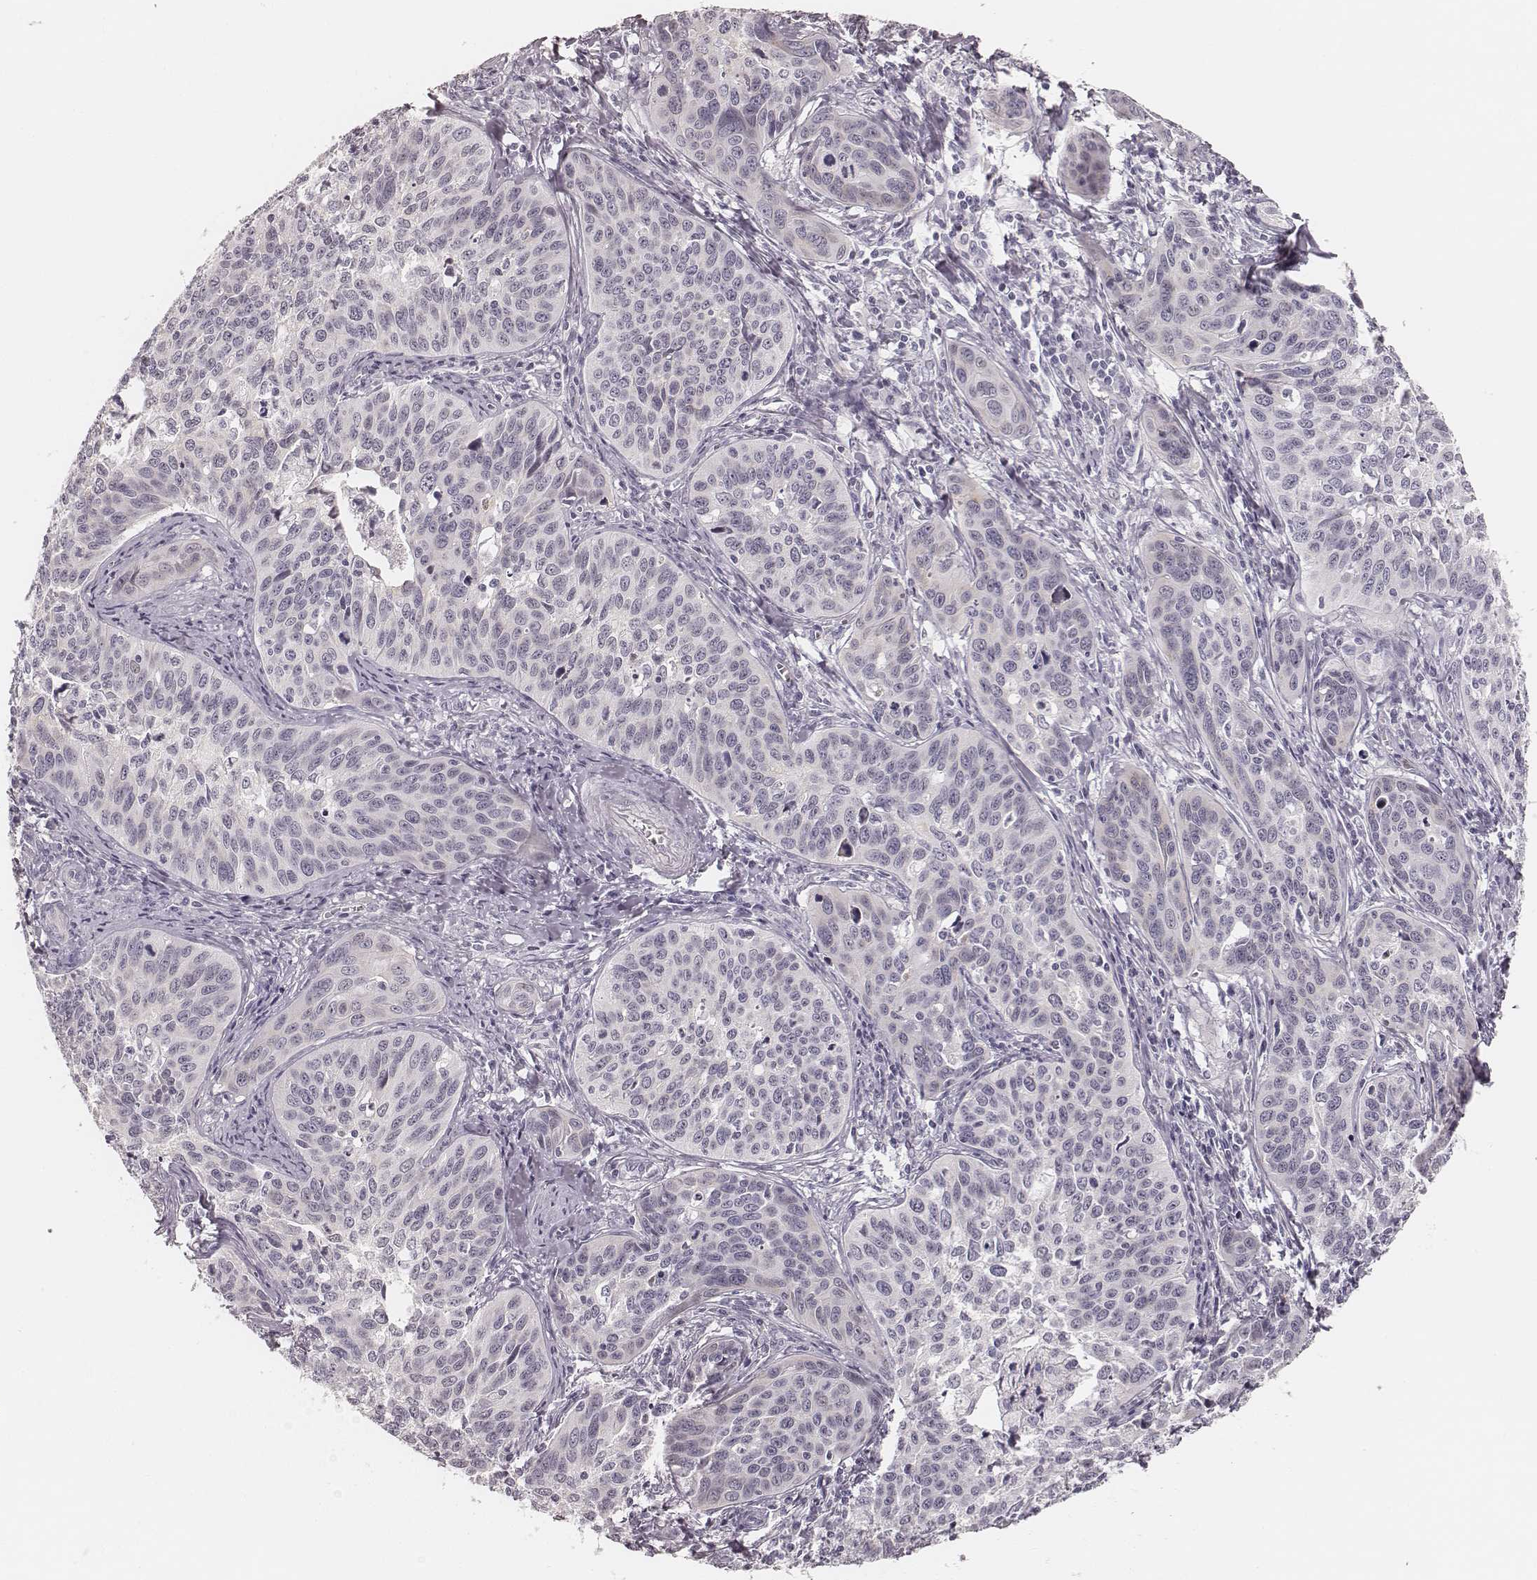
{"staining": {"intensity": "negative", "quantity": "none", "location": "none"}, "tissue": "cervical cancer", "cell_type": "Tumor cells", "image_type": "cancer", "snomed": [{"axis": "morphology", "description": "Squamous cell carcinoma, NOS"}, {"axis": "topography", "description": "Cervix"}], "caption": "A micrograph of squamous cell carcinoma (cervical) stained for a protein shows no brown staining in tumor cells.", "gene": "HNF4G", "patient": {"sex": "female", "age": 31}}